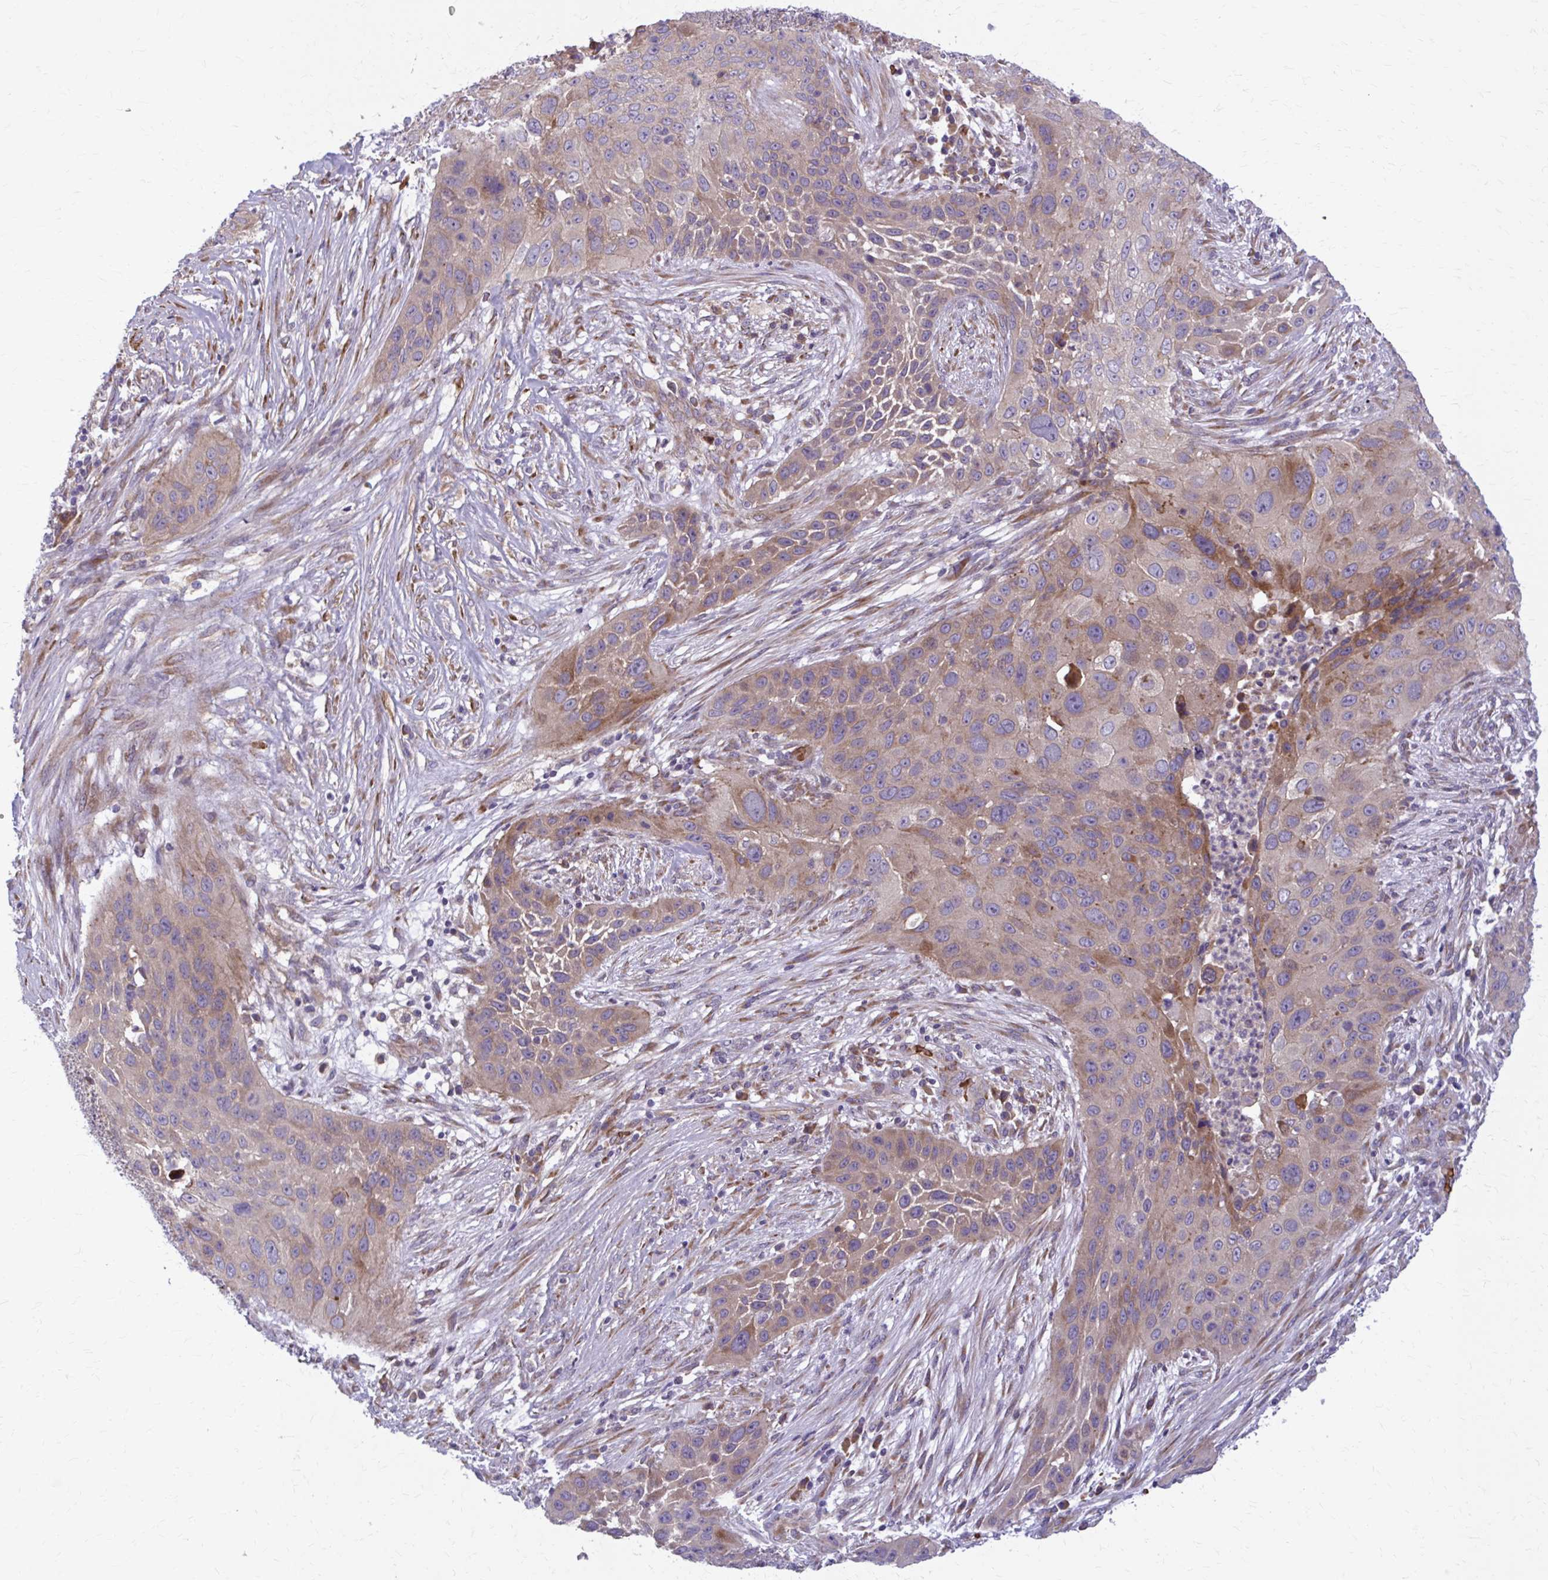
{"staining": {"intensity": "moderate", "quantity": "<25%", "location": "cytoplasmic/membranous"}, "tissue": "lung cancer", "cell_type": "Tumor cells", "image_type": "cancer", "snomed": [{"axis": "morphology", "description": "Squamous cell carcinoma, NOS"}, {"axis": "topography", "description": "Lung"}], "caption": "This photomicrograph reveals lung cancer stained with immunohistochemistry (IHC) to label a protein in brown. The cytoplasmic/membranous of tumor cells show moderate positivity for the protein. Nuclei are counter-stained blue.", "gene": "SNF8", "patient": {"sex": "male", "age": 63}}